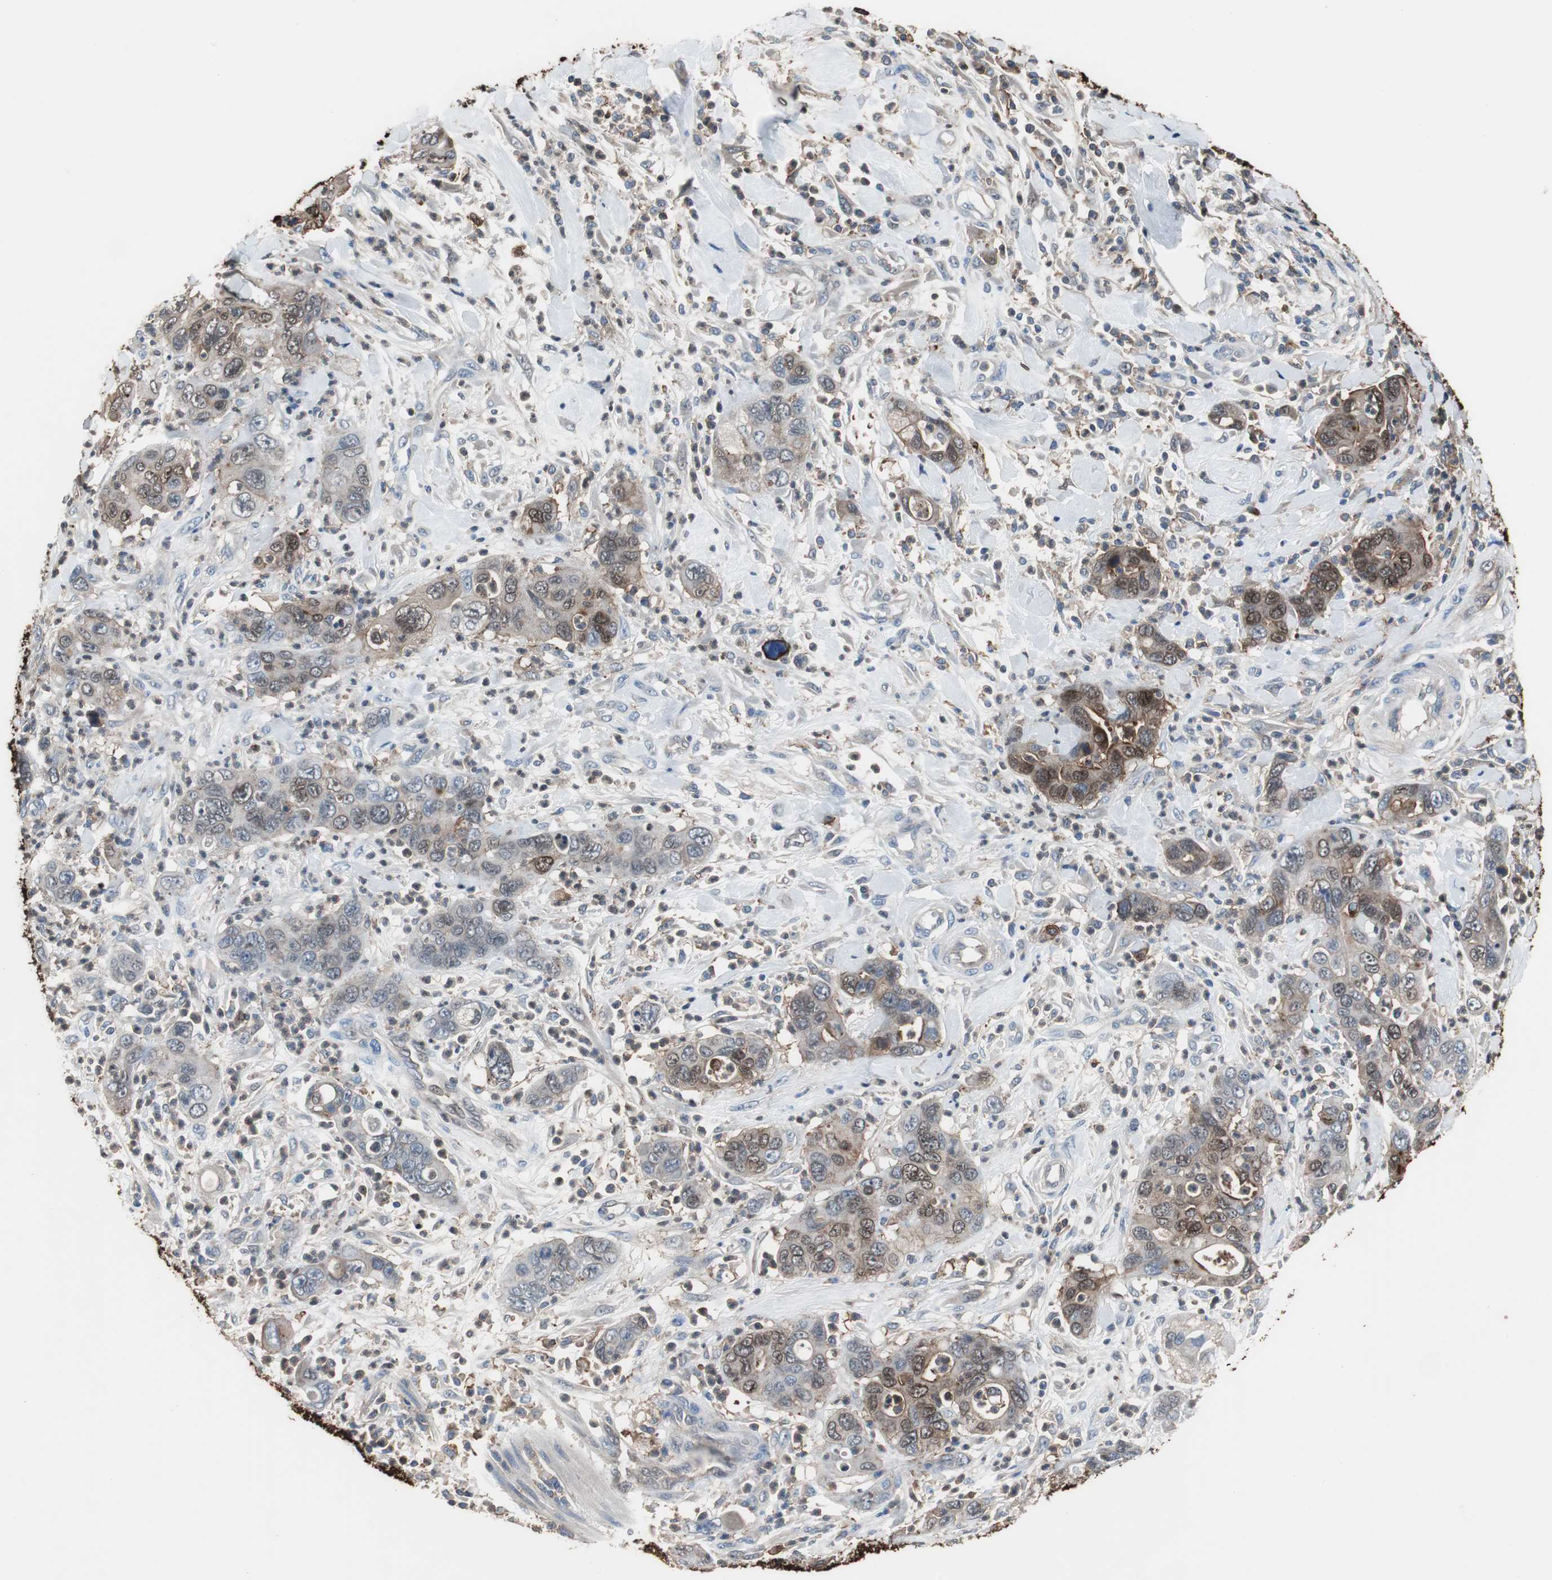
{"staining": {"intensity": "moderate", "quantity": "25%-75%", "location": "cytoplasmic/membranous,nuclear"}, "tissue": "pancreatic cancer", "cell_type": "Tumor cells", "image_type": "cancer", "snomed": [{"axis": "morphology", "description": "Adenocarcinoma, NOS"}, {"axis": "topography", "description": "Pancreas"}], "caption": "Tumor cells show medium levels of moderate cytoplasmic/membranous and nuclear staining in approximately 25%-75% of cells in human pancreatic cancer.", "gene": "ANXA4", "patient": {"sex": "female", "age": 71}}